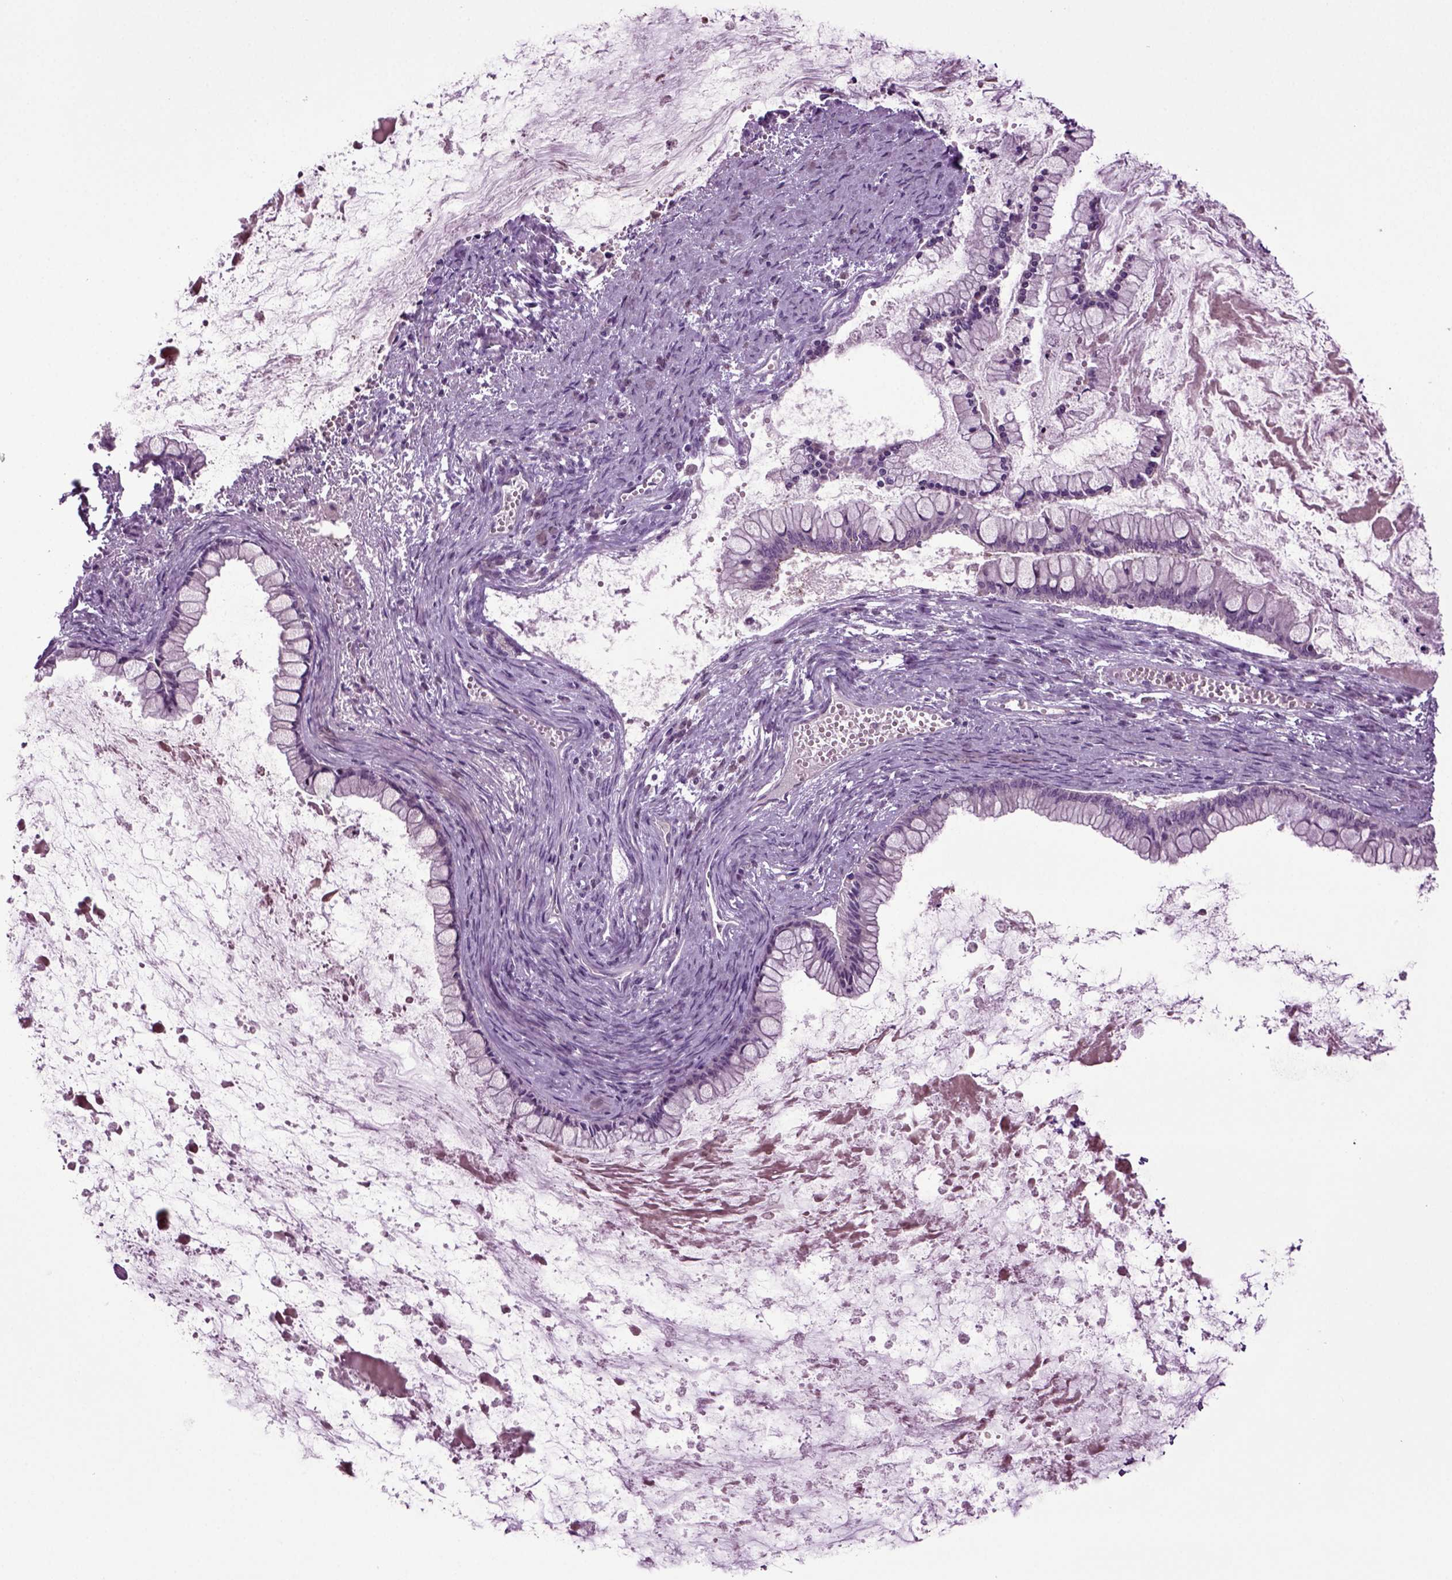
{"staining": {"intensity": "negative", "quantity": "none", "location": "none"}, "tissue": "ovarian cancer", "cell_type": "Tumor cells", "image_type": "cancer", "snomed": [{"axis": "morphology", "description": "Cystadenocarcinoma, mucinous, NOS"}, {"axis": "topography", "description": "Ovary"}], "caption": "A histopathology image of ovarian mucinous cystadenocarcinoma stained for a protein reveals no brown staining in tumor cells.", "gene": "FGF11", "patient": {"sex": "female", "age": 67}}